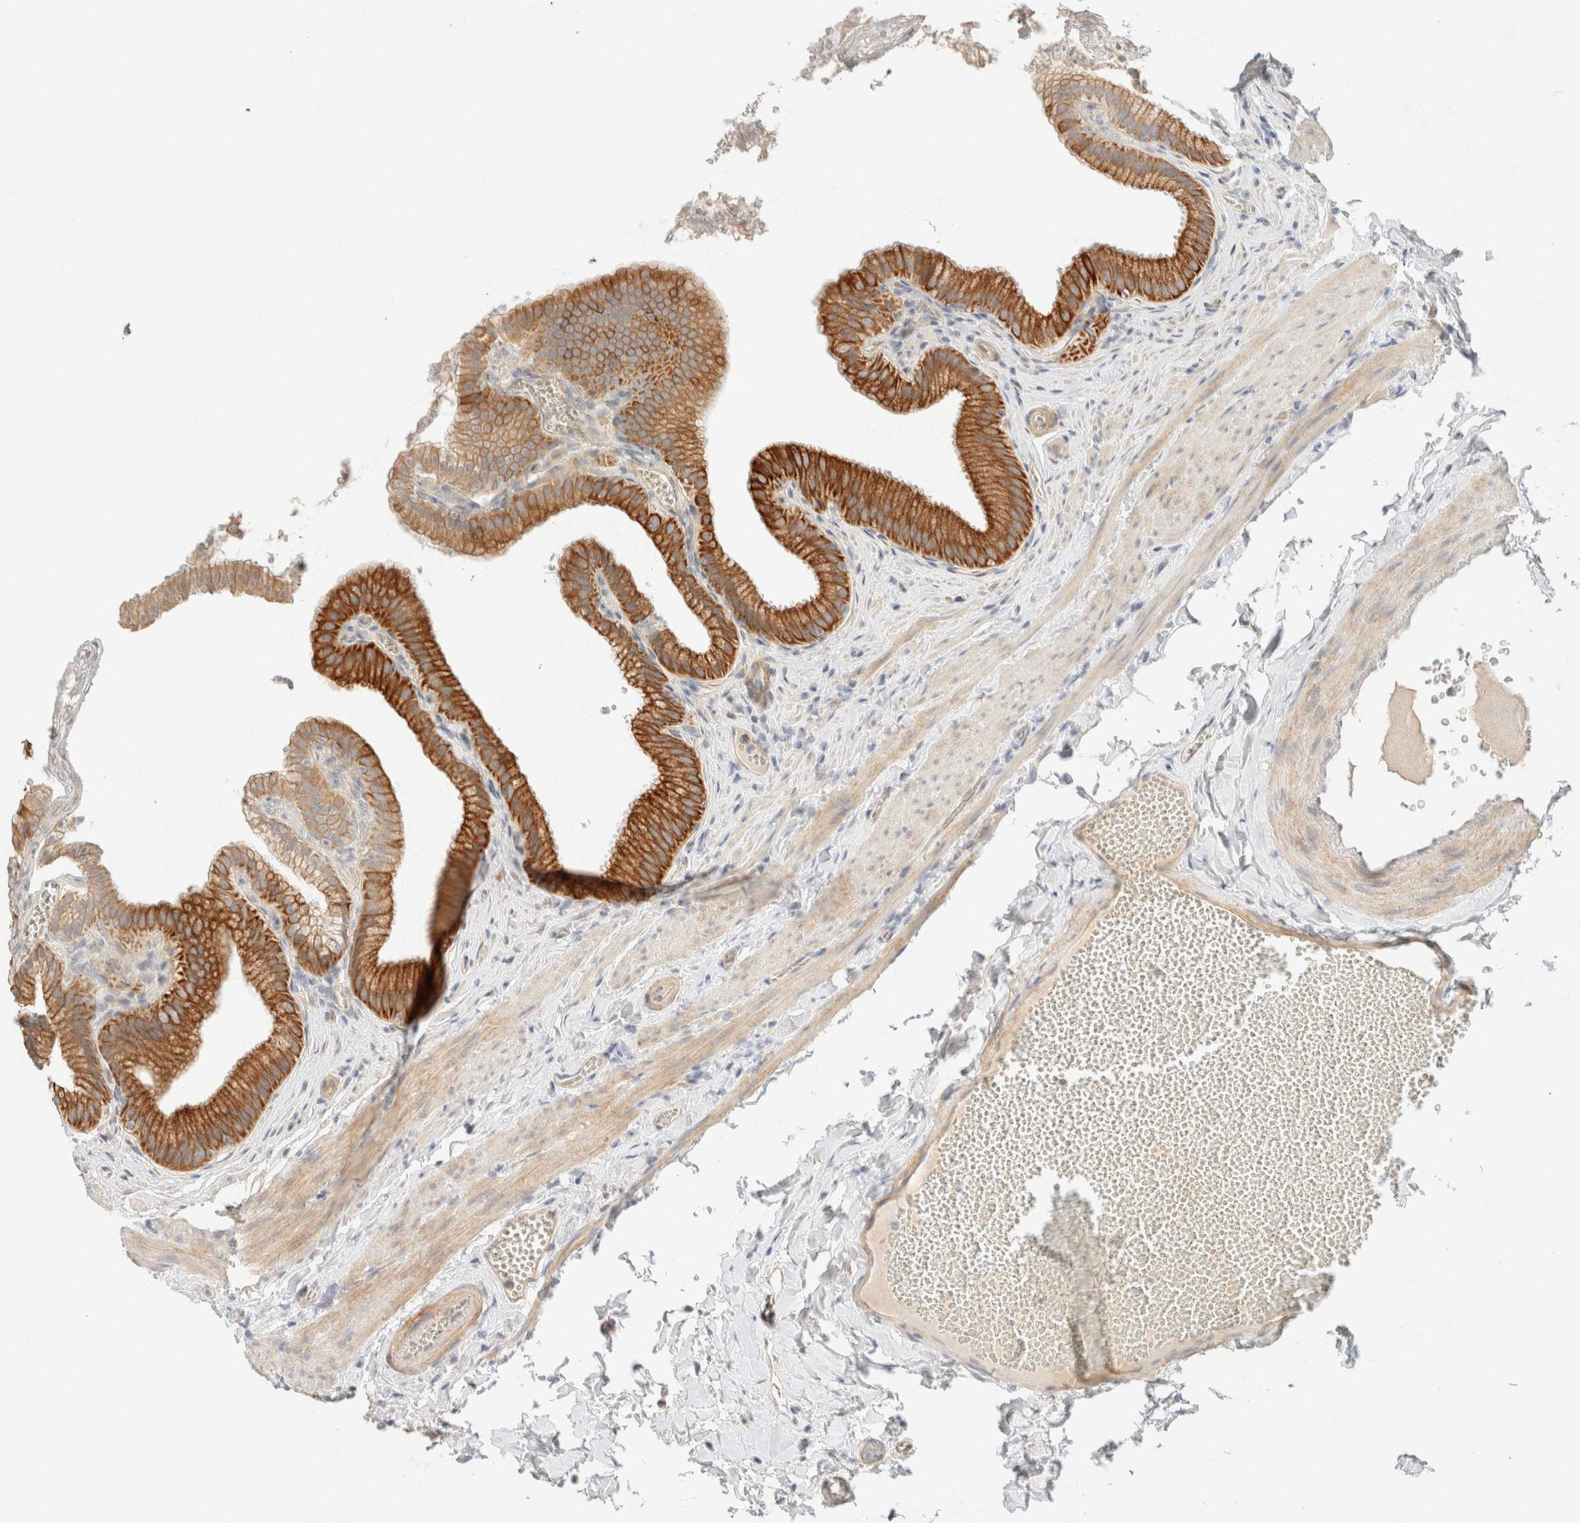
{"staining": {"intensity": "strong", "quantity": ">75%", "location": "cytoplasmic/membranous"}, "tissue": "gallbladder", "cell_type": "Glandular cells", "image_type": "normal", "snomed": [{"axis": "morphology", "description": "Normal tissue, NOS"}, {"axis": "topography", "description": "Gallbladder"}], "caption": "IHC (DAB (3,3'-diaminobenzidine)) staining of benign gallbladder reveals strong cytoplasmic/membranous protein expression in approximately >75% of glandular cells.", "gene": "CSNK1E", "patient": {"sex": "male", "age": 38}}